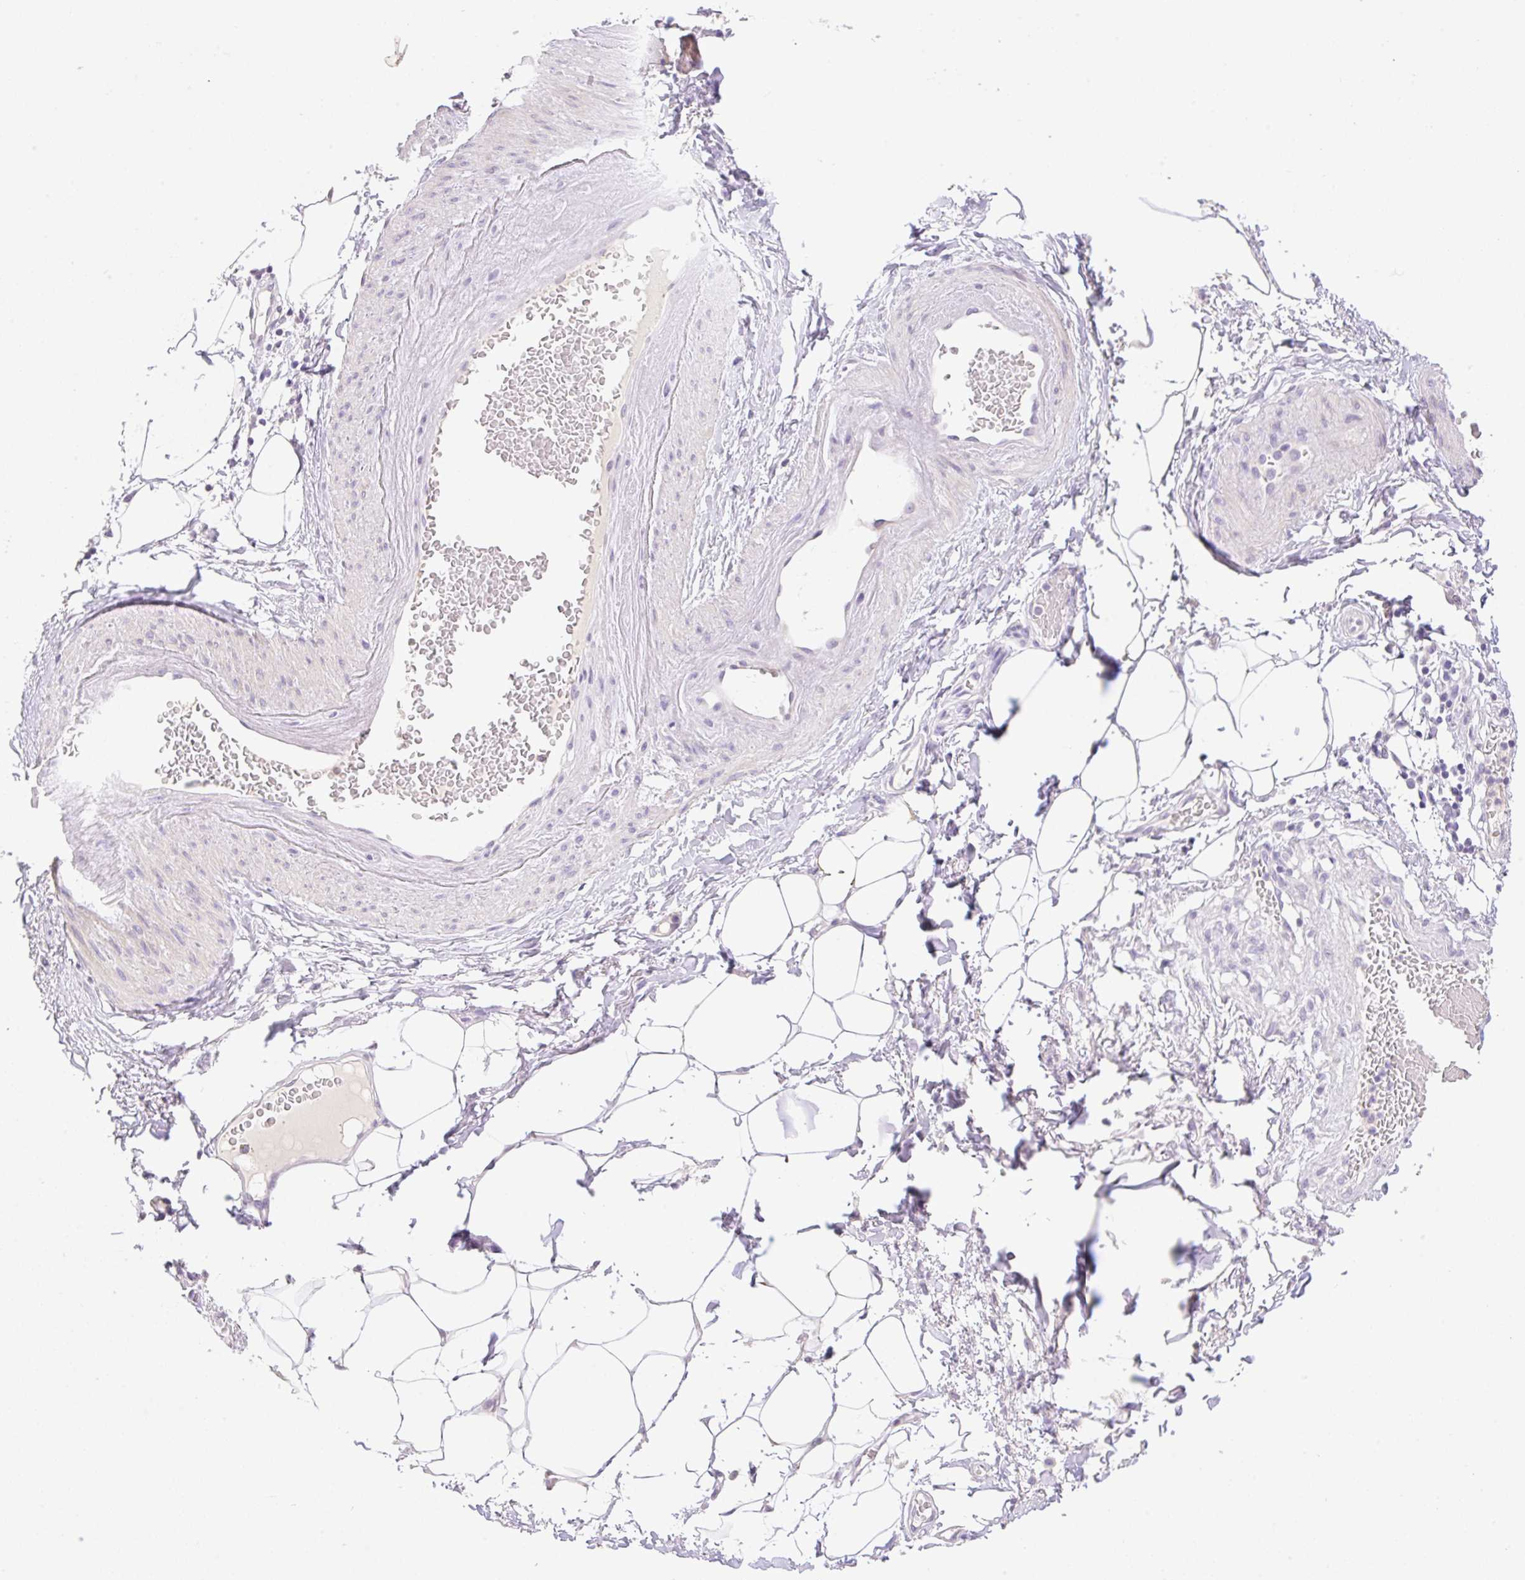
{"staining": {"intensity": "negative", "quantity": "none", "location": "none"}, "tissue": "adipose tissue", "cell_type": "Adipocytes", "image_type": "normal", "snomed": [{"axis": "morphology", "description": "Normal tissue, NOS"}, {"axis": "topography", "description": "Vagina"}, {"axis": "topography", "description": "Peripheral nerve tissue"}], "caption": "The immunohistochemistry histopathology image has no significant staining in adipocytes of adipose tissue. (DAB (3,3'-diaminobenzidine) immunohistochemistry (IHC), high magnification).", "gene": "HCRTR2", "patient": {"sex": "female", "age": 71}}